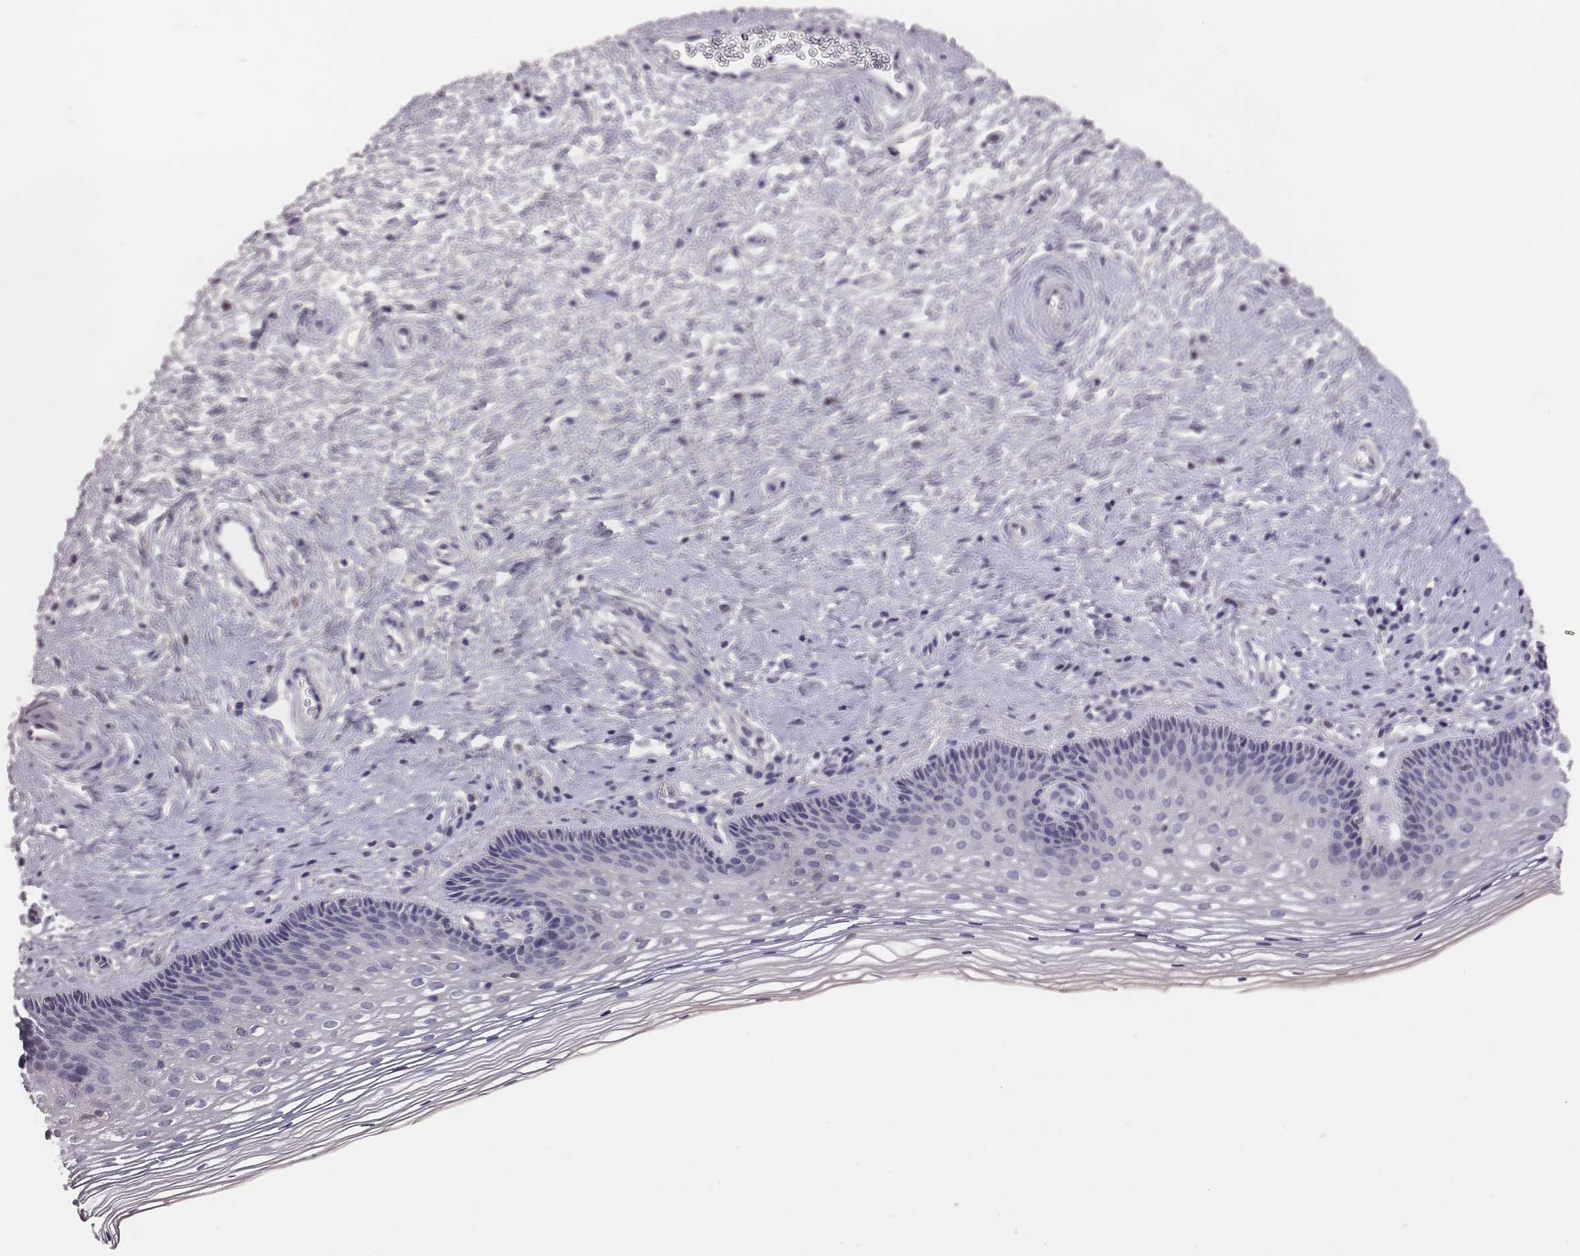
{"staining": {"intensity": "negative", "quantity": "none", "location": "none"}, "tissue": "cervix", "cell_type": "Squamous epithelial cells", "image_type": "normal", "snomed": [{"axis": "morphology", "description": "Normal tissue, NOS"}, {"axis": "topography", "description": "Cervix"}], "caption": "A high-resolution micrograph shows IHC staining of normal cervix, which demonstrates no significant staining in squamous epithelial cells.", "gene": "EN1", "patient": {"sex": "female", "age": 34}}